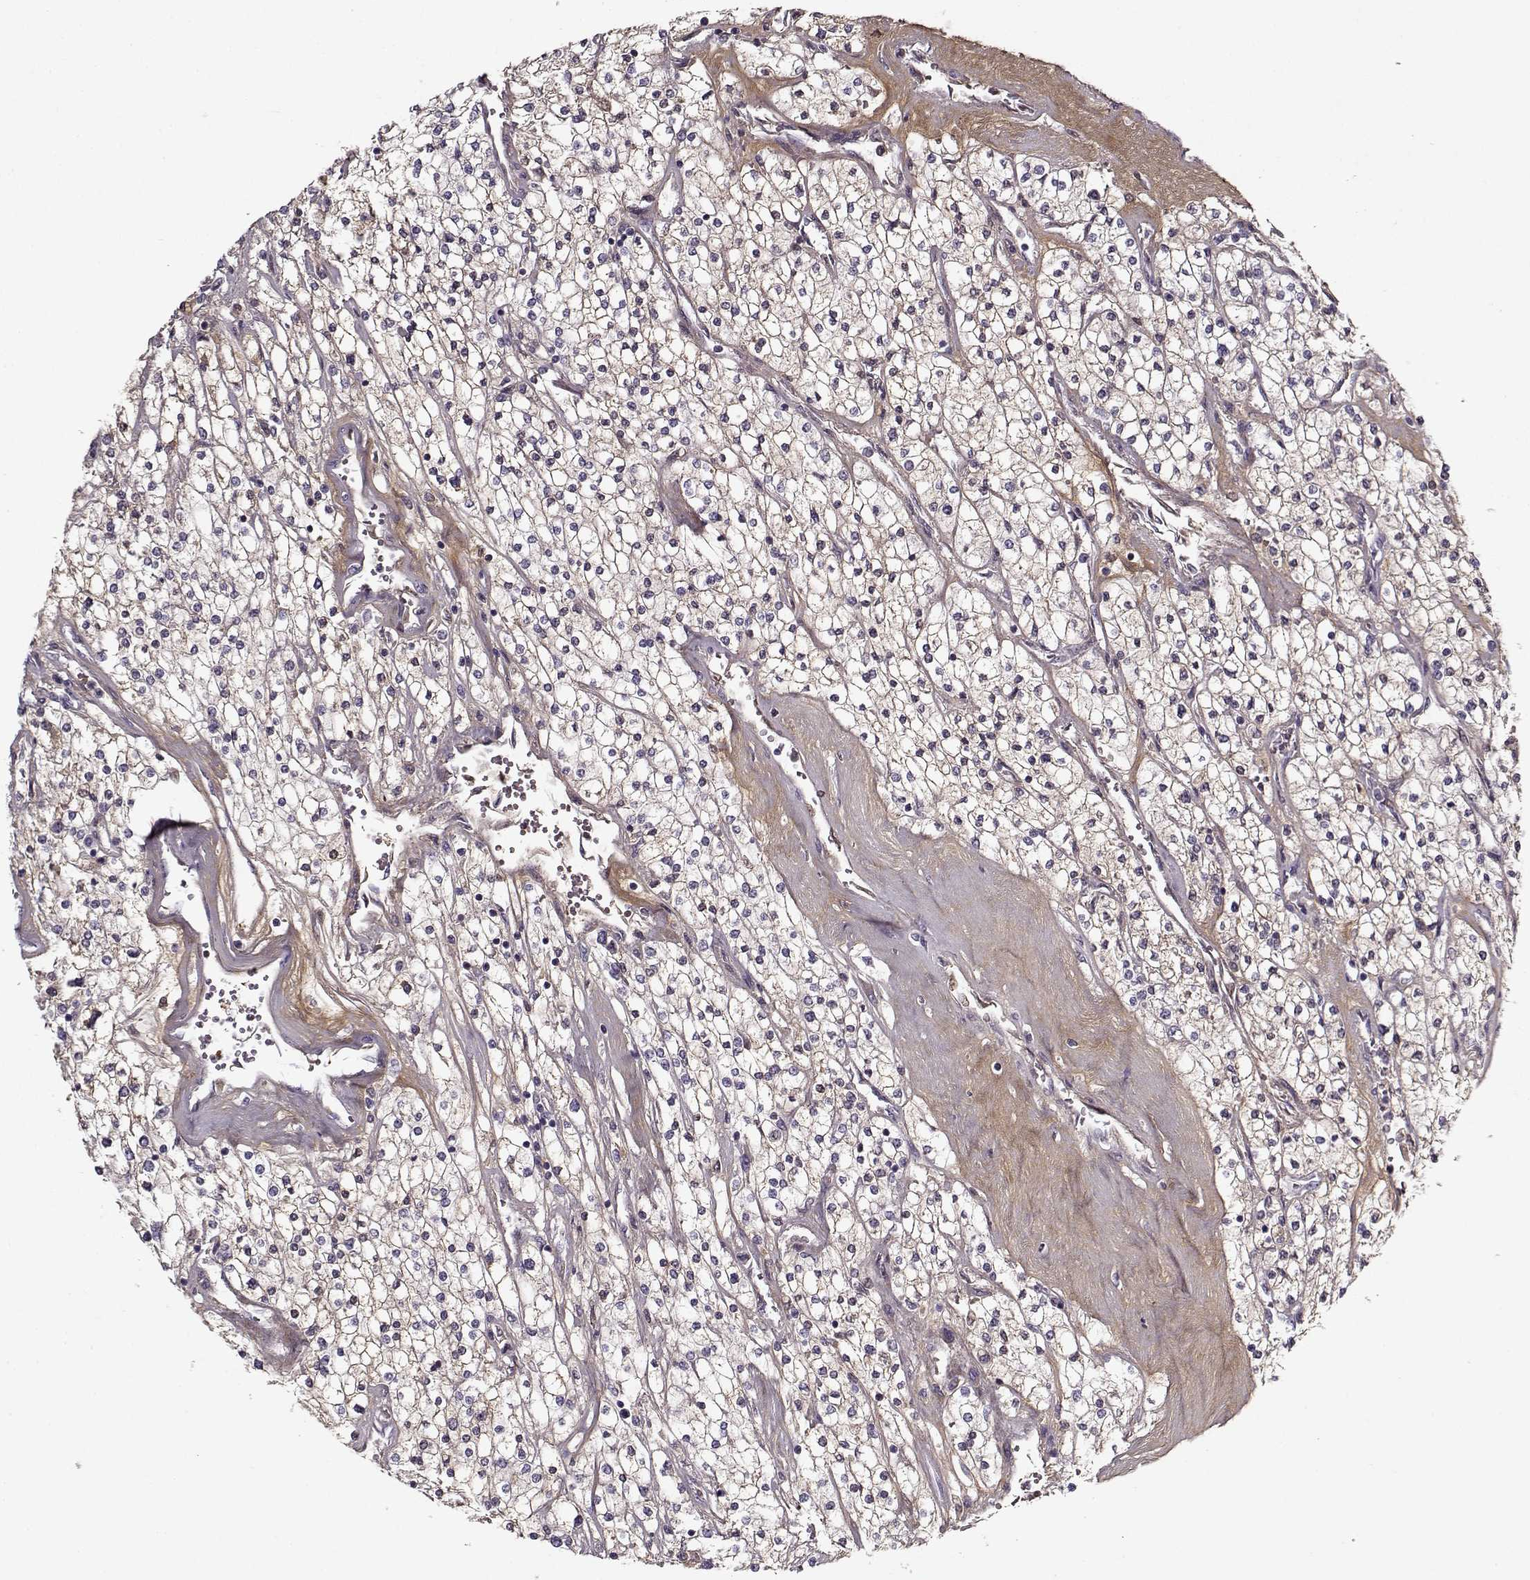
{"staining": {"intensity": "negative", "quantity": "none", "location": "none"}, "tissue": "renal cancer", "cell_type": "Tumor cells", "image_type": "cancer", "snomed": [{"axis": "morphology", "description": "Adenocarcinoma, NOS"}, {"axis": "topography", "description": "Kidney"}], "caption": "A photomicrograph of renal adenocarcinoma stained for a protein displays no brown staining in tumor cells.", "gene": "LUM", "patient": {"sex": "male", "age": 80}}